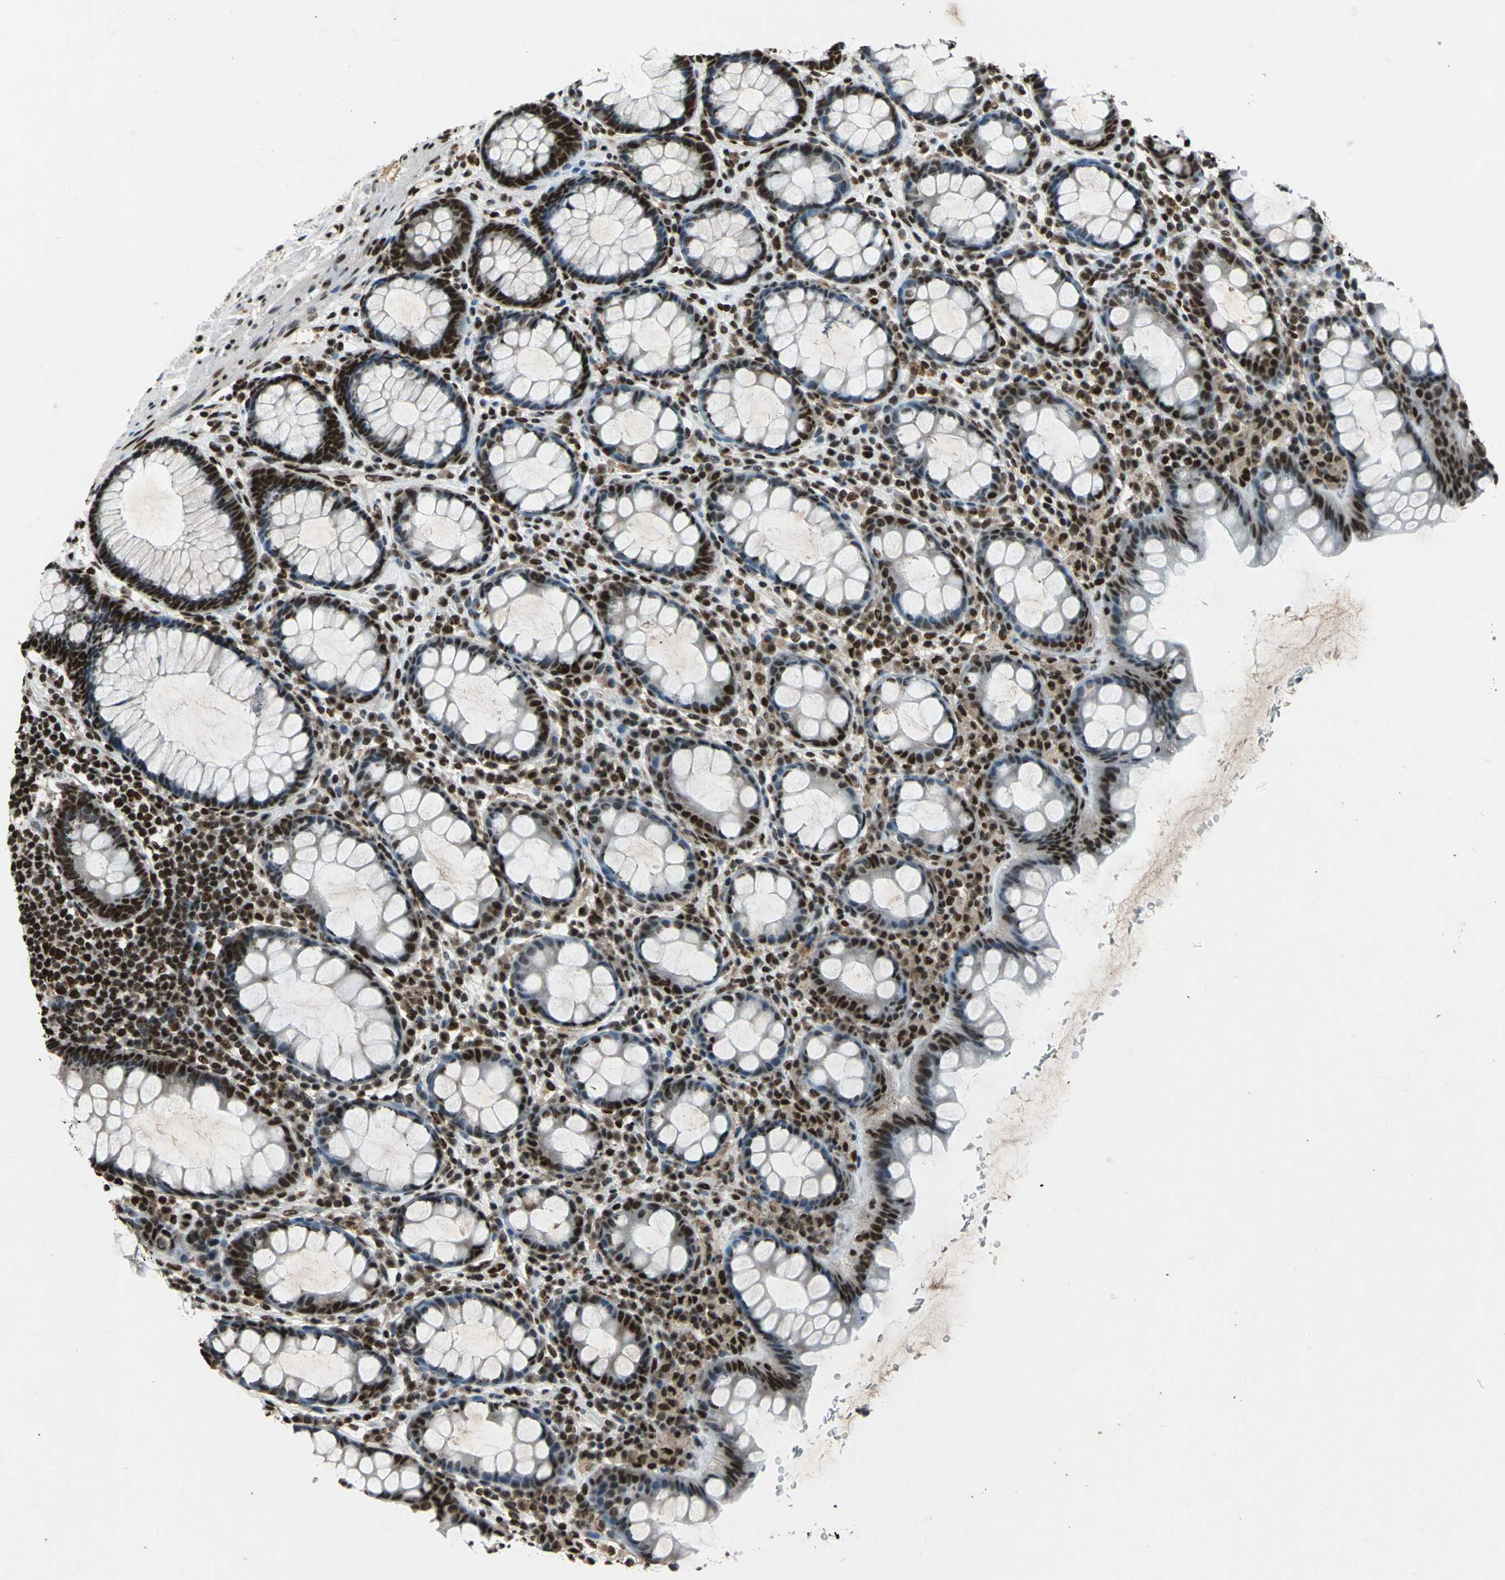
{"staining": {"intensity": "strong", "quantity": ">75%", "location": "nuclear"}, "tissue": "rectum", "cell_type": "Glandular cells", "image_type": "normal", "snomed": [{"axis": "morphology", "description": "Normal tissue, NOS"}, {"axis": "topography", "description": "Rectum"}], "caption": "Immunohistochemistry (DAB (3,3'-diaminobenzidine)) staining of benign human rectum demonstrates strong nuclear protein staining in about >75% of glandular cells.", "gene": "MTA2", "patient": {"sex": "male", "age": 92}}